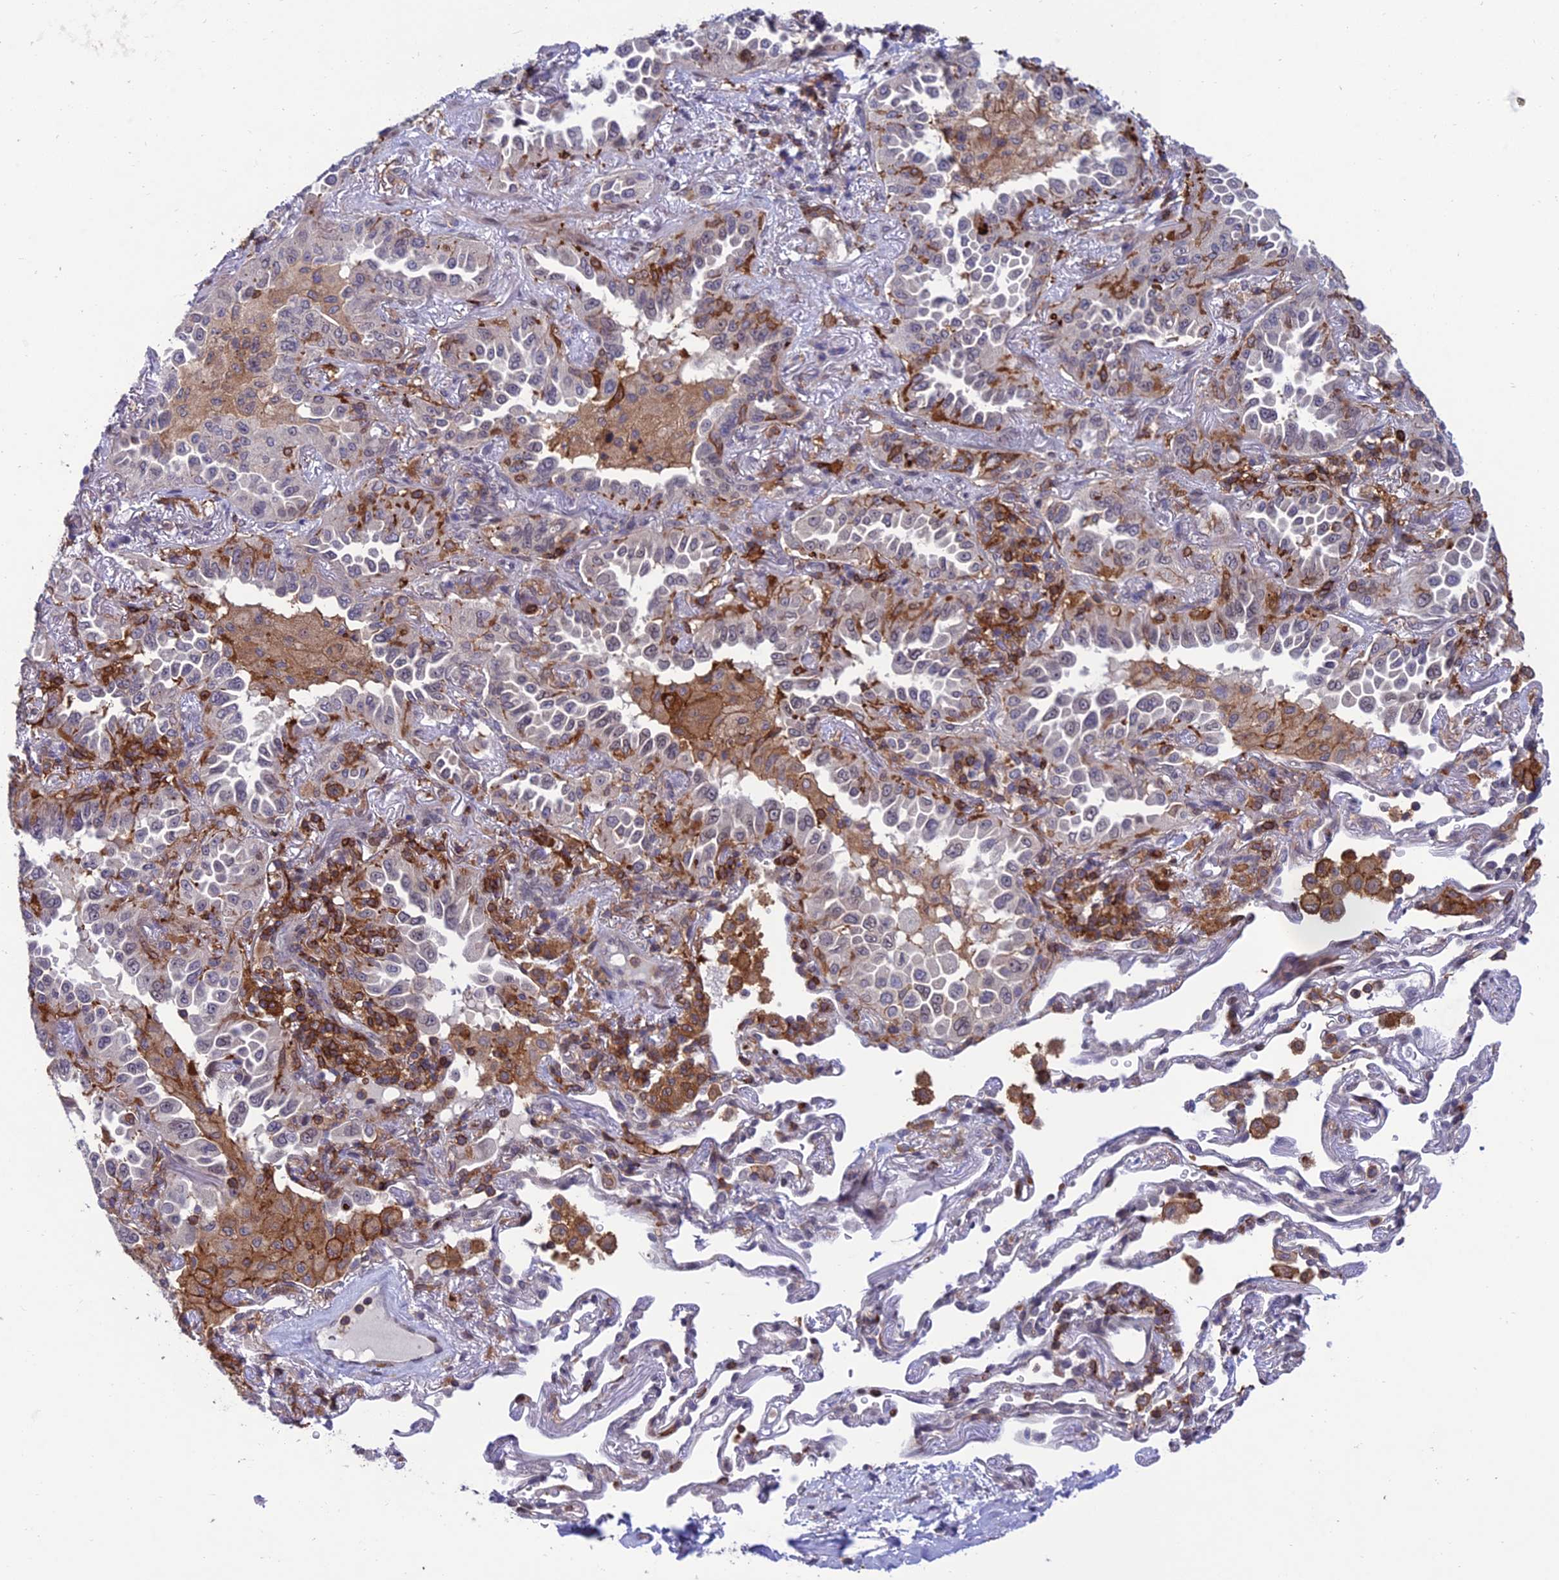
{"staining": {"intensity": "negative", "quantity": "none", "location": "none"}, "tissue": "lung cancer", "cell_type": "Tumor cells", "image_type": "cancer", "snomed": [{"axis": "morphology", "description": "Adenocarcinoma, NOS"}, {"axis": "topography", "description": "Lung"}], "caption": "Immunohistochemical staining of human lung adenocarcinoma exhibits no significant expression in tumor cells.", "gene": "FAM76A", "patient": {"sex": "female", "age": 69}}